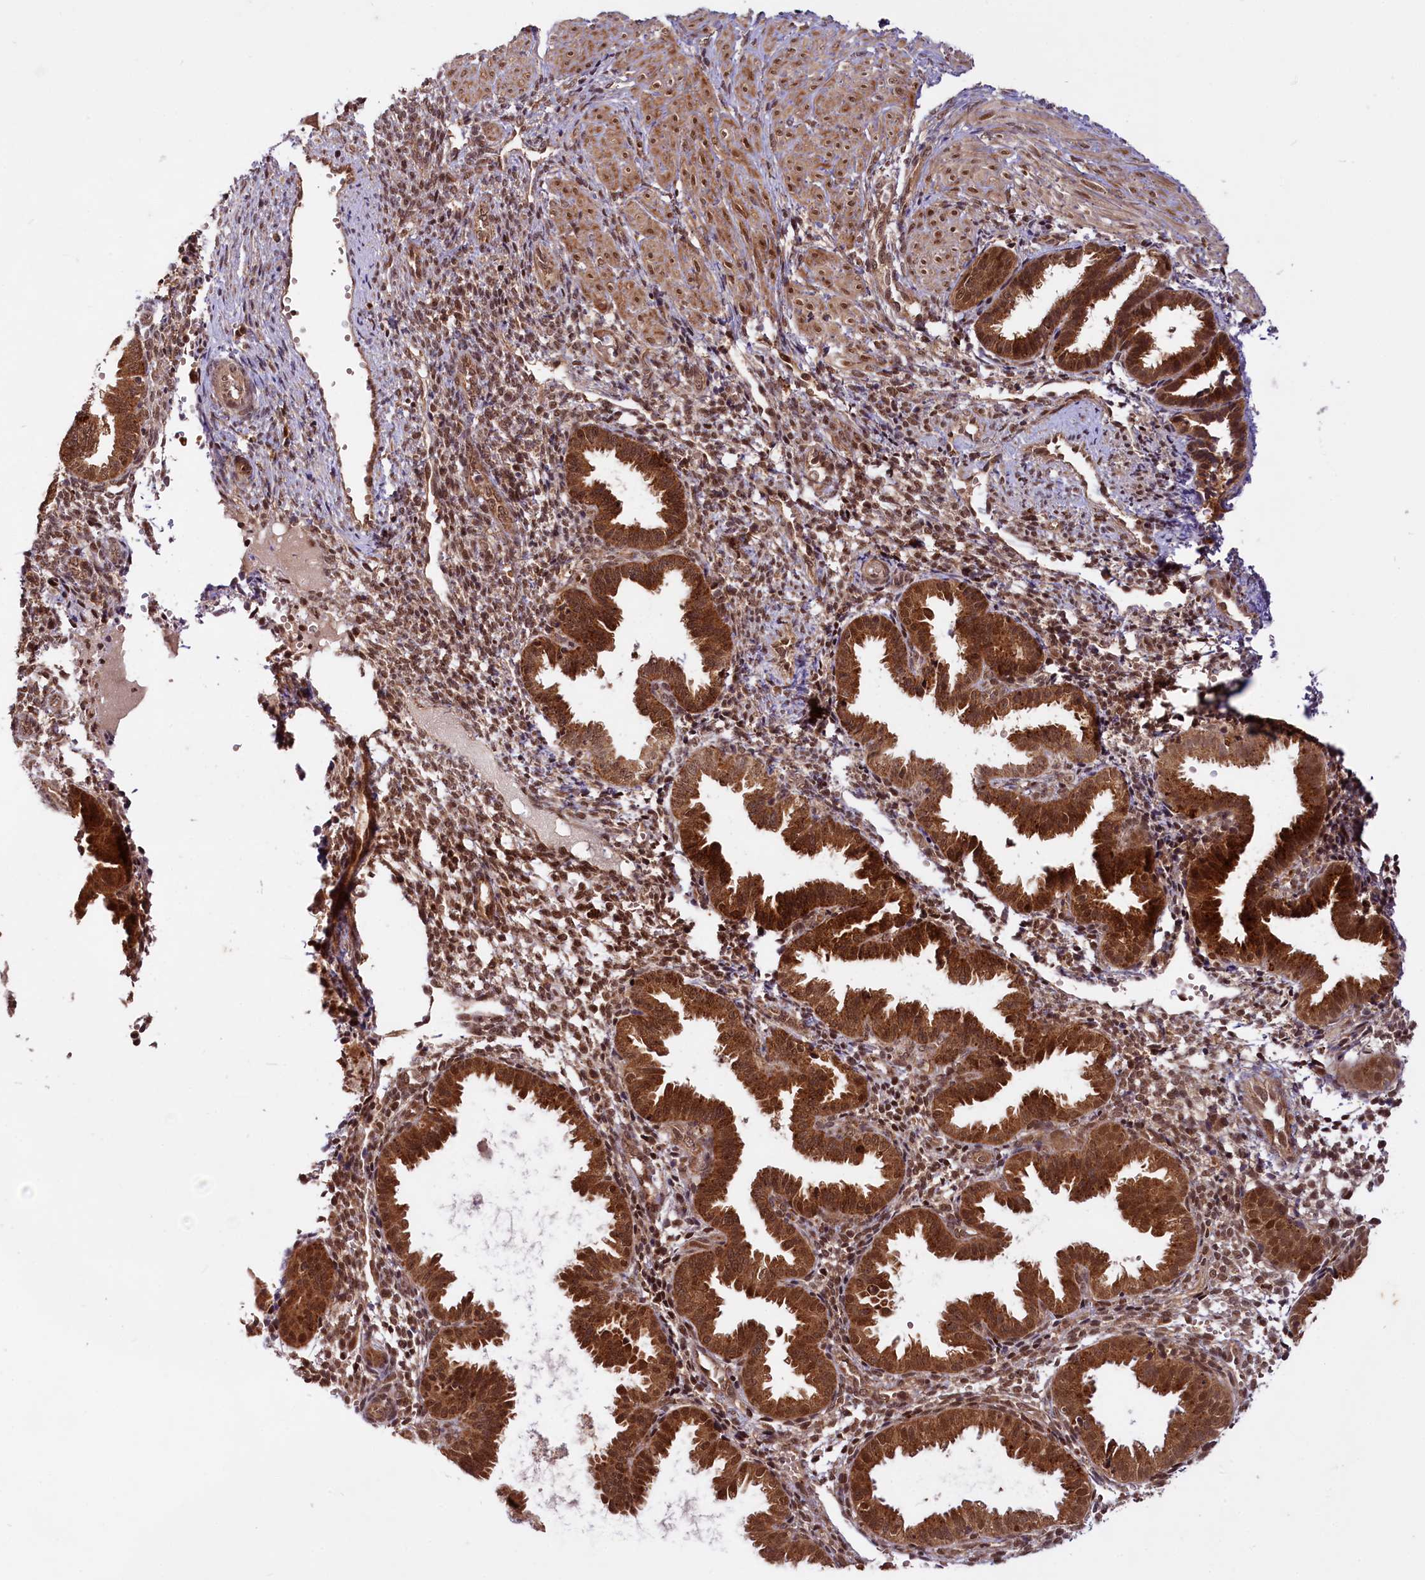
{"staining": {"intensity": "moderate", "quantity": ">75%", "location": "cytoplasmic/membranous,nuclear"}, "tissue": "endometrium", "cell_type": "Cells in endometrial stroma", "image_type": "normal", "snomed": [{"axis": "morphology", "description": "Normal tissue, NOS"}, {"axis": "topography", "description": "Endometrium"}], "caption": "Immunohistochemistry staining of unremarkable endometrium, which displays medium levels of moderate cytoplasmic/membranous,nuclear positivity in approximately >75% of cells in endometrial stroma indicating moderate cytoplasmic/membranous,nuclear protein positivity. The staining was performed using DAB (brown) for protein detection and nuclei were counterstained in hematoxylin (blue).", "gene": "UBE3A", "patient": {"sex": "female", "age": 33}}